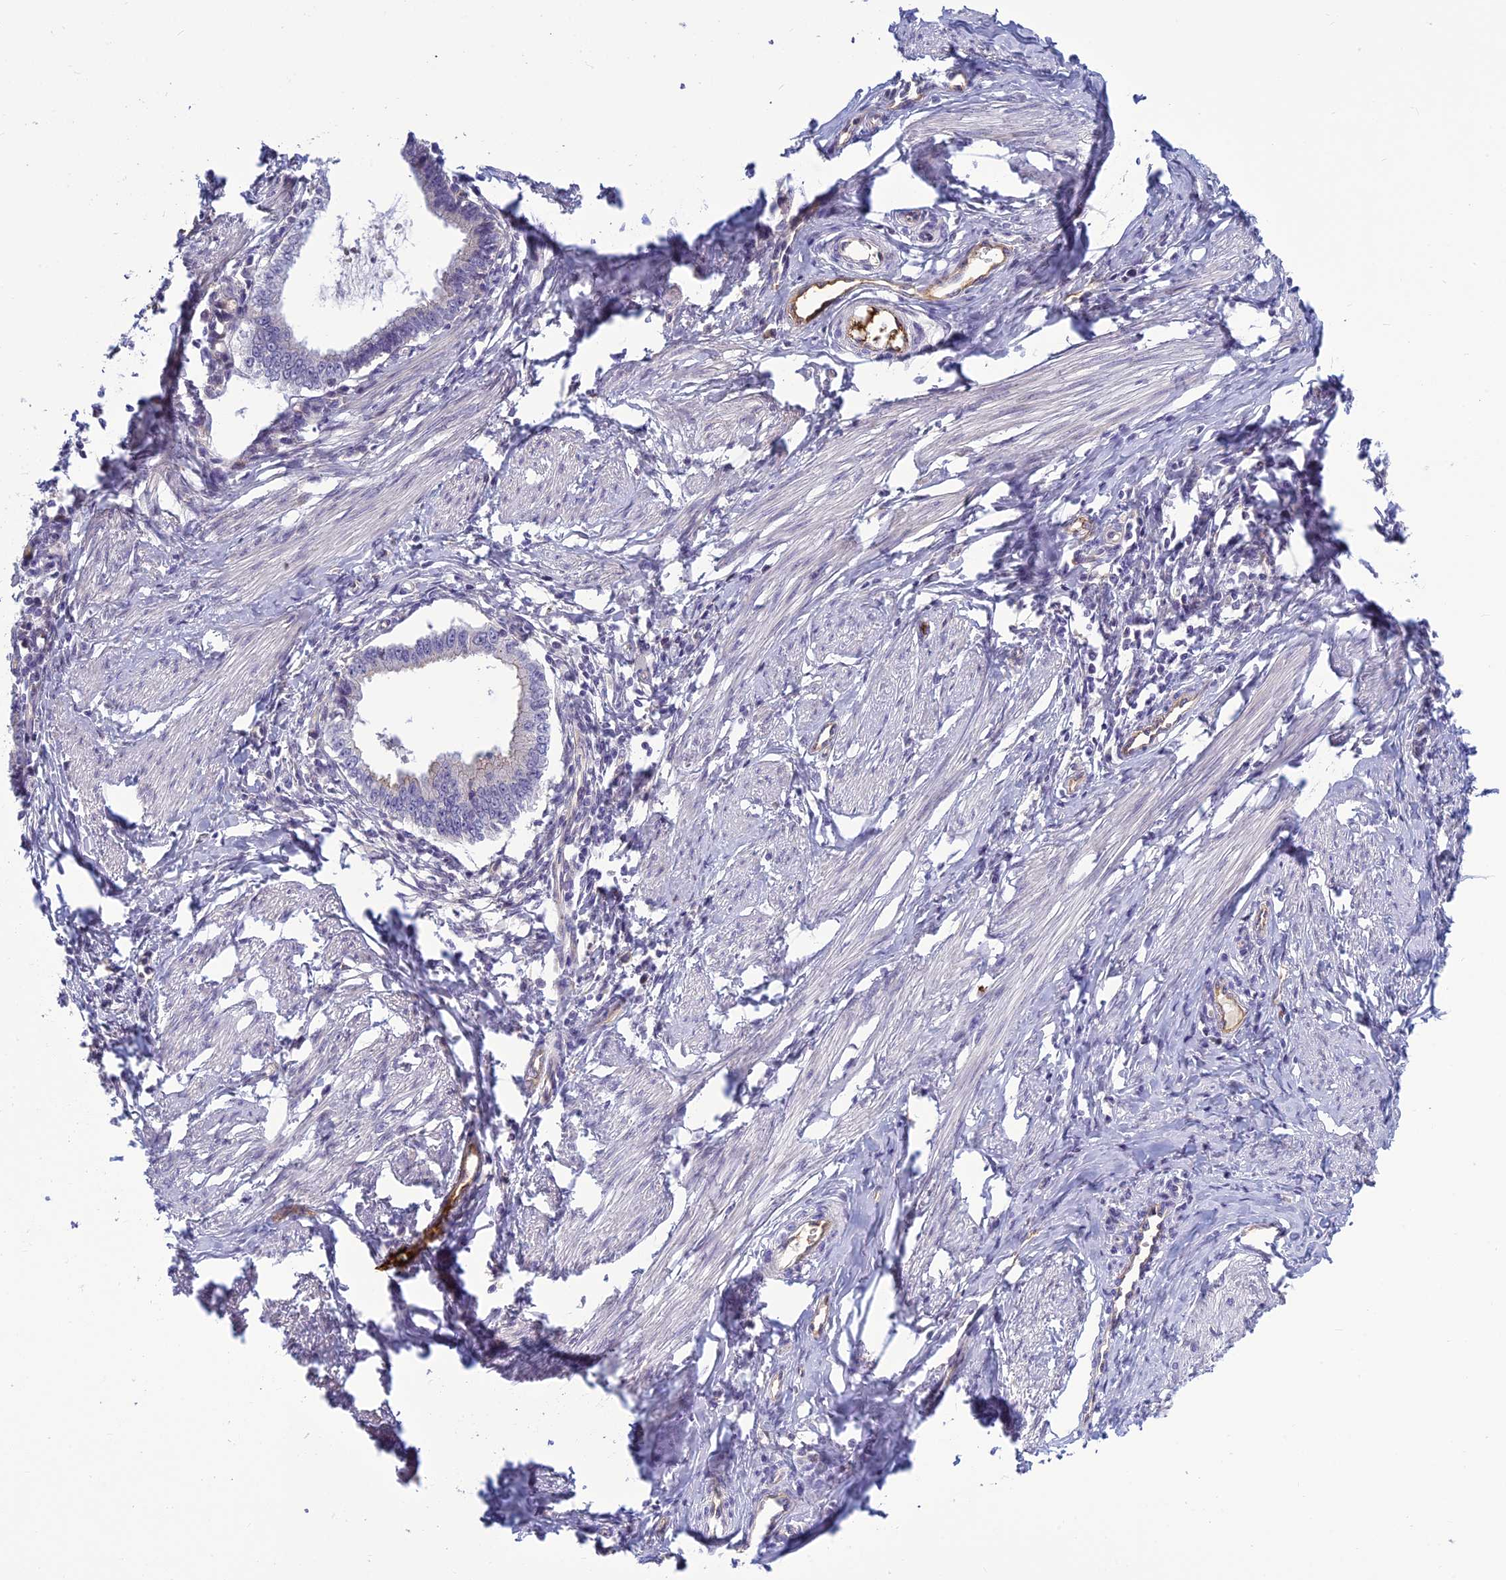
{"staining": {"intensity": "negative", "quantity": "none", "location": "none"}, "tissue": "cervical cancer", "cell_type": "Tumor cells", "image_type": "cancer", "snomed": [{"axis": "morphology", "description": "Adenocarcinoma, NOS"}, {"axis": "topography", "description": "Cervix"}], "caption": "Tumor cells show no significant positivity in cervical adenocarcinoma.", "gene": "CLEC11A", "patient": {"sex": "female", "age": 36}}